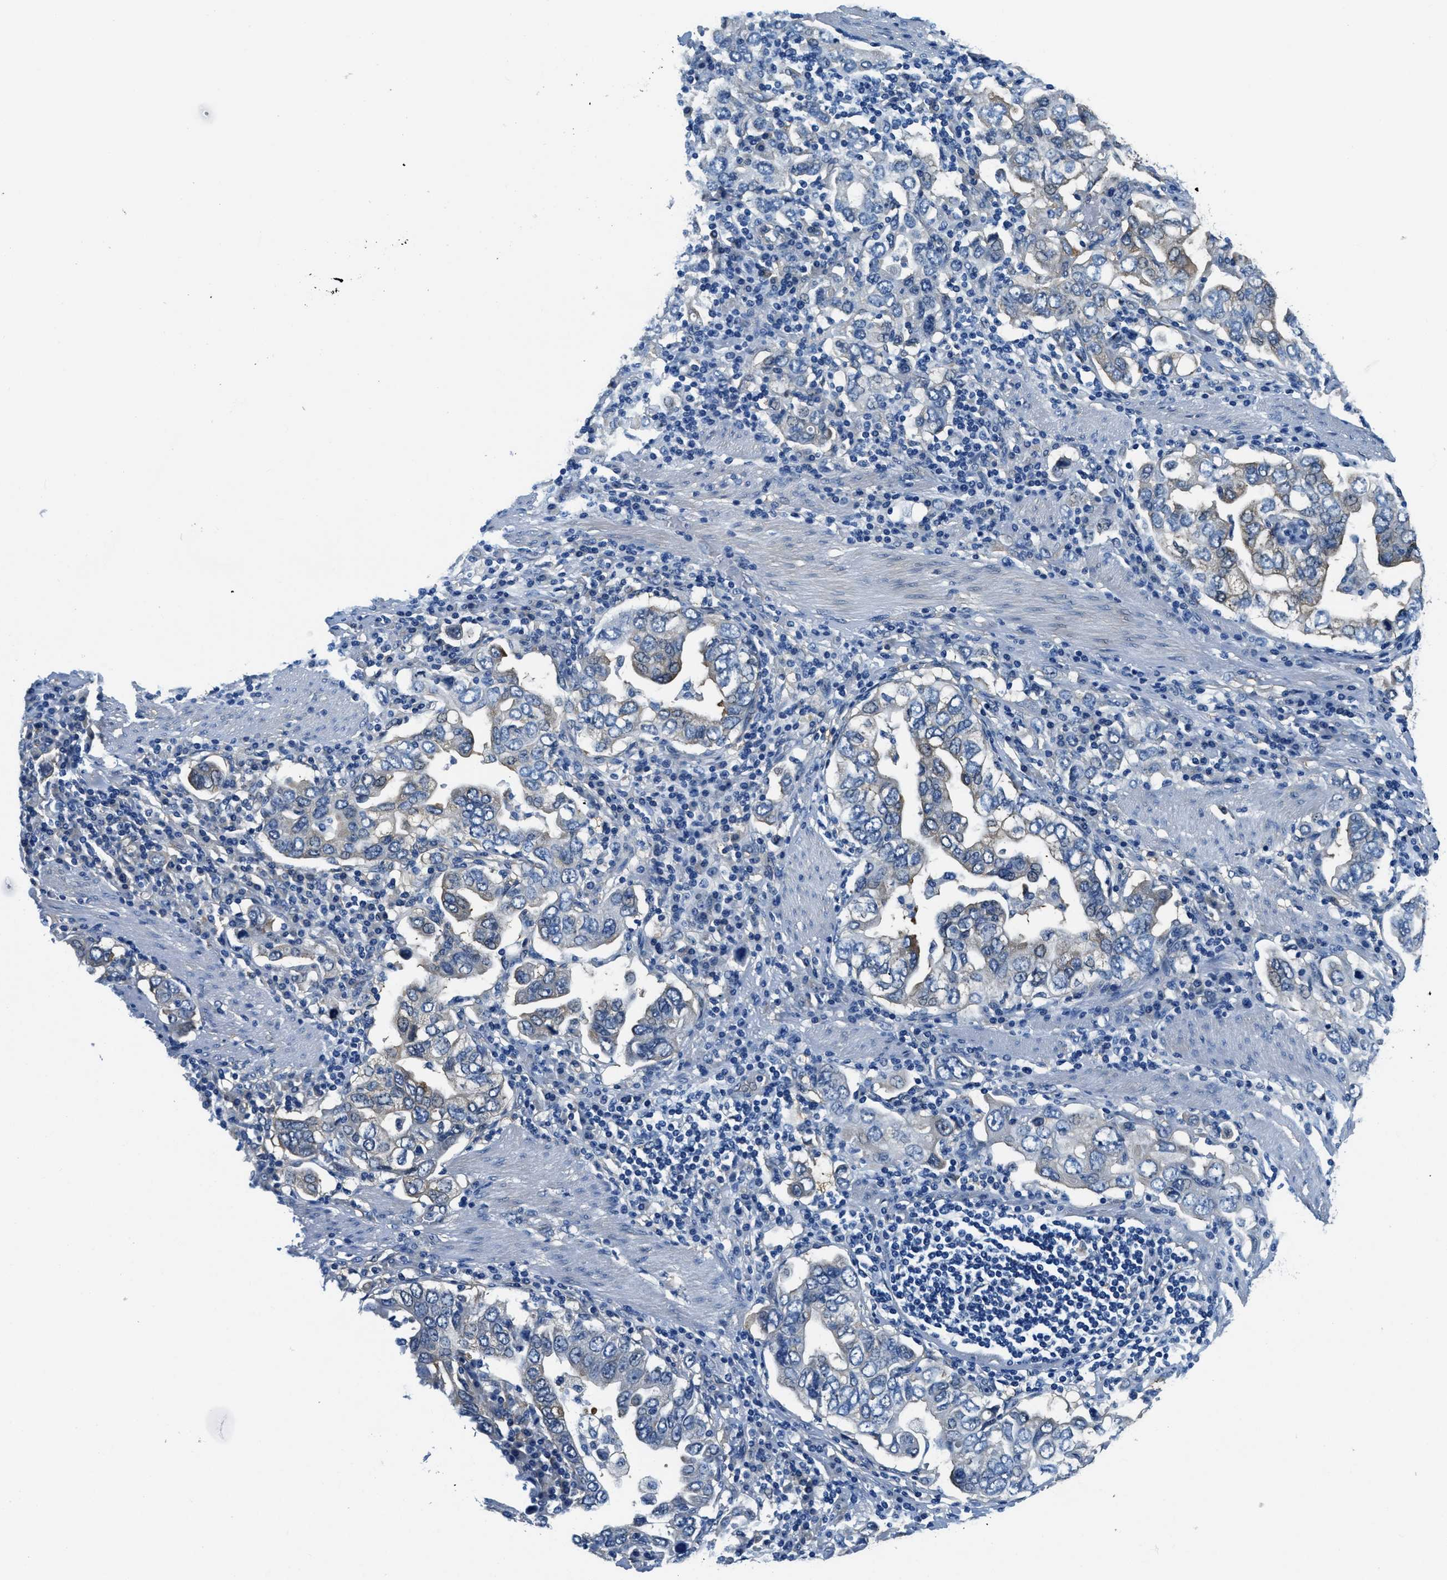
{"staining": {"intensity": "weak", "quantity": "<25%", "location": "cytoplasmic/membranous"}, "tissue": "stomach cancer", "cell_type": "Tumor cells", "image_type": "cancer", "snomed": [{"axis": "morphology", "description": "Adenocarcinoma, NOS"}, {"axis": "topography", "description": "Stomach, upper"}], "caption": "A high-resolution image shows immunohistochemistry (IHC) staining of stomach cancer, which exhibits no significant expression in tumor cells.", "gene": "TWF1", "patient": {"sex": "male", "age": 62}}